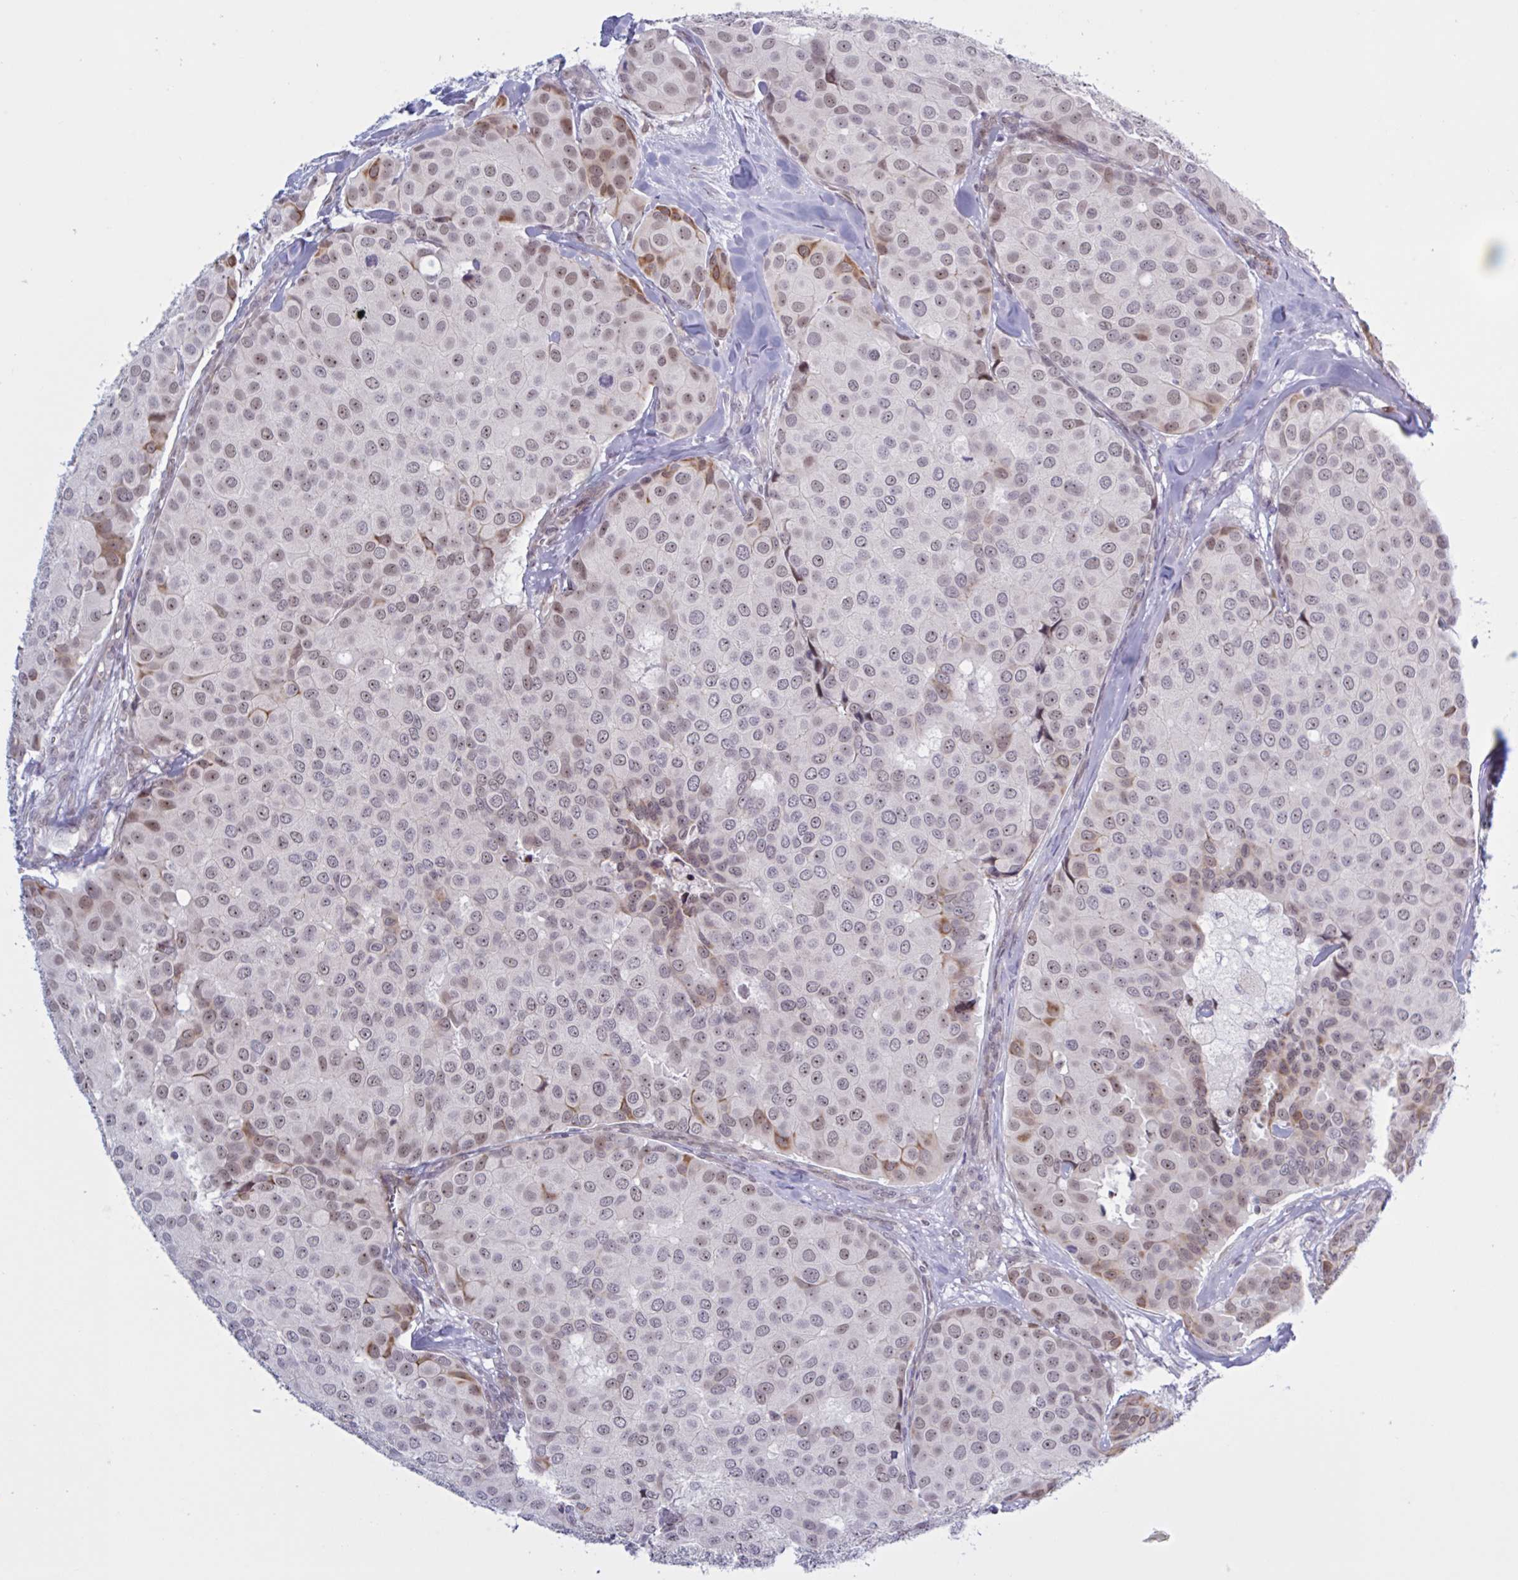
{"staining": {"intensity": "moderate", "quantity": "<25%", "location": "cytoplasmic/membranous,nuclear"}, "tissue": "breast cancer", "cell_type": "Tumor cells", "image_type": "cancer", "snomed": [{"axis": "morphology", "description": "Duct carcinoma"}, {"axis": "topography", "description": "Breast"}], "caption": "Human breast invasive ductal carcinoma stained with a protein marker displays moderate staining in tumor cells.", "gene": "PRMT6", "patient": {"sex": "female", "age": 70}}